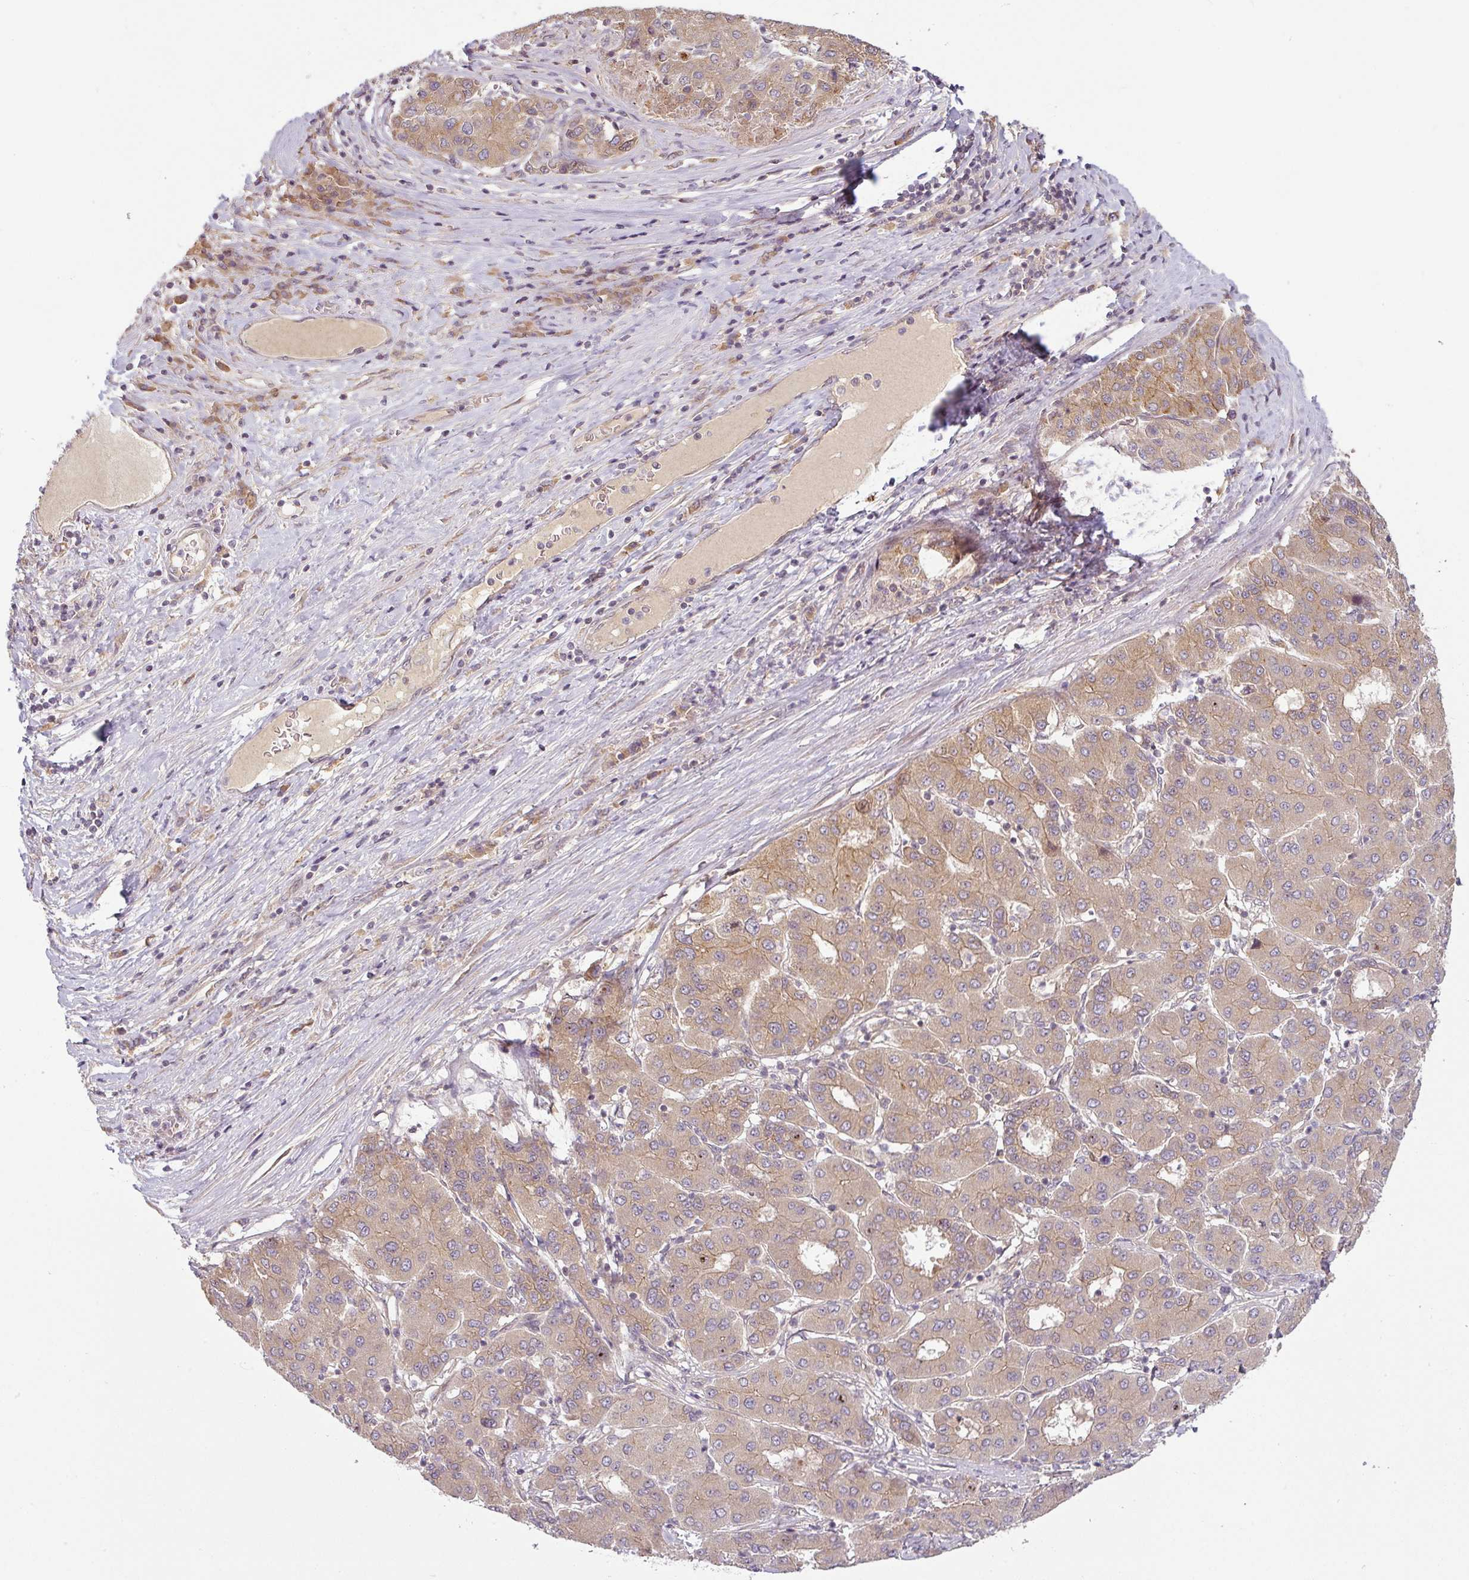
{"staining": {"intensity": "moderate", "quantity": "25%-75%", "location": "cytoplasmic/membranous"}, "tissue": "liver cancer", "cell_type": "Tumor cells", "image_type": "cancer", "snomed": [{"axis": "morphology", "description": "Carcinoma, Hepatocellular, NOS"}, {"axis": "topography", "description": "Liver"}], "caption": "Tumor cells reveal medium levels of moderate cytoplasmic/membranous expression in about 25%-75% of cells in human liver cancer.", "gene": "RNF31", "patient": {"sex": "male", "age": 65}}